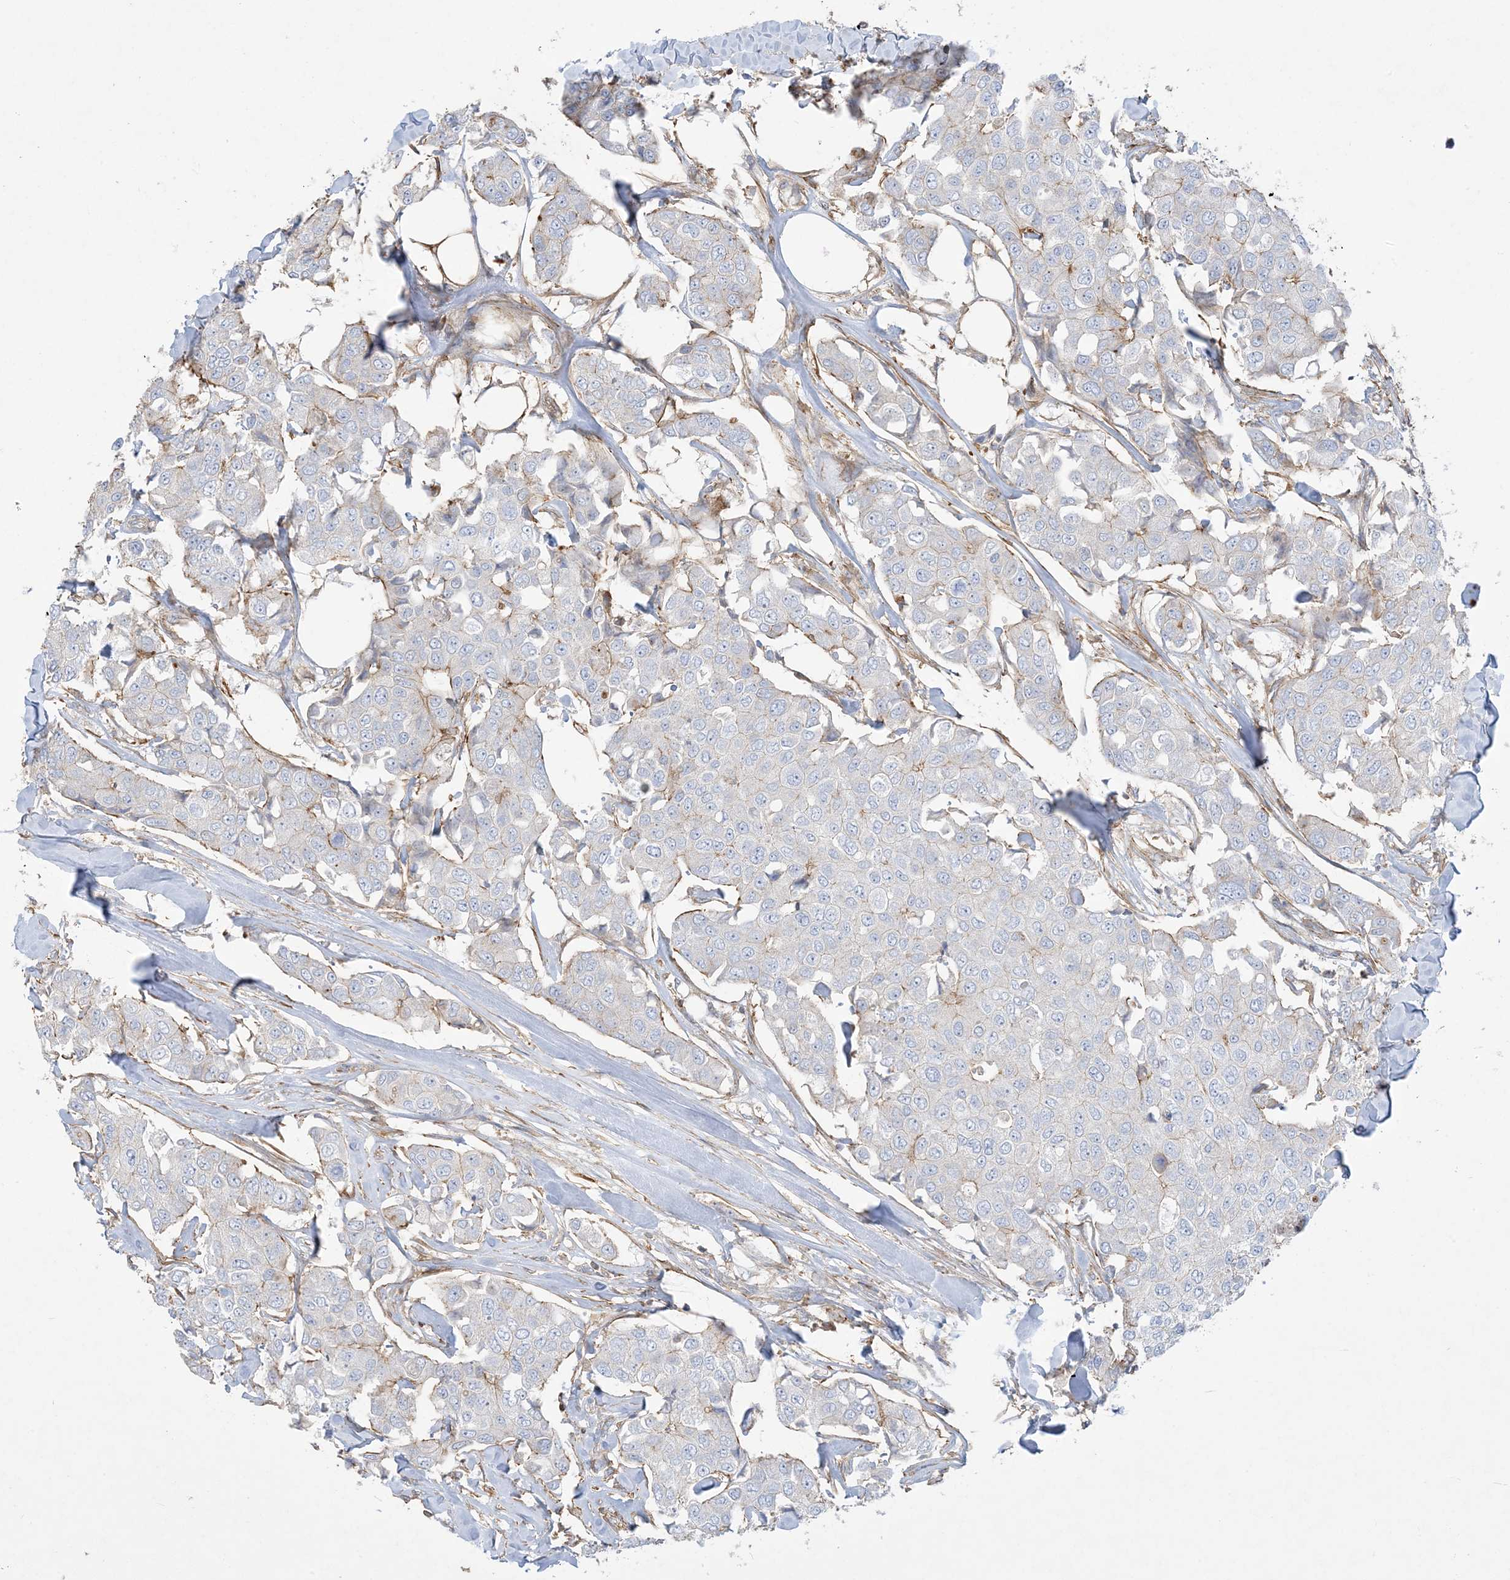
{"staining": {"intensity": "negative", "quantity": "none", "location": "none"}, "tissue": "breast cancer", "cell_type": "Tumor cells", "image_type": "cancer", "snomed": [{"axis": "morphology", "description": "Duct carcinoma"}, {"axis": "topography", "description": "Breast"}], "caption": "This is an immunohistochemistry image of breast cancer (infiltrating ductal carcinoma). There is no expression in tumor cells.", "gene": "GTF3C2", "patient": {"sex": "female", "age": 80}}